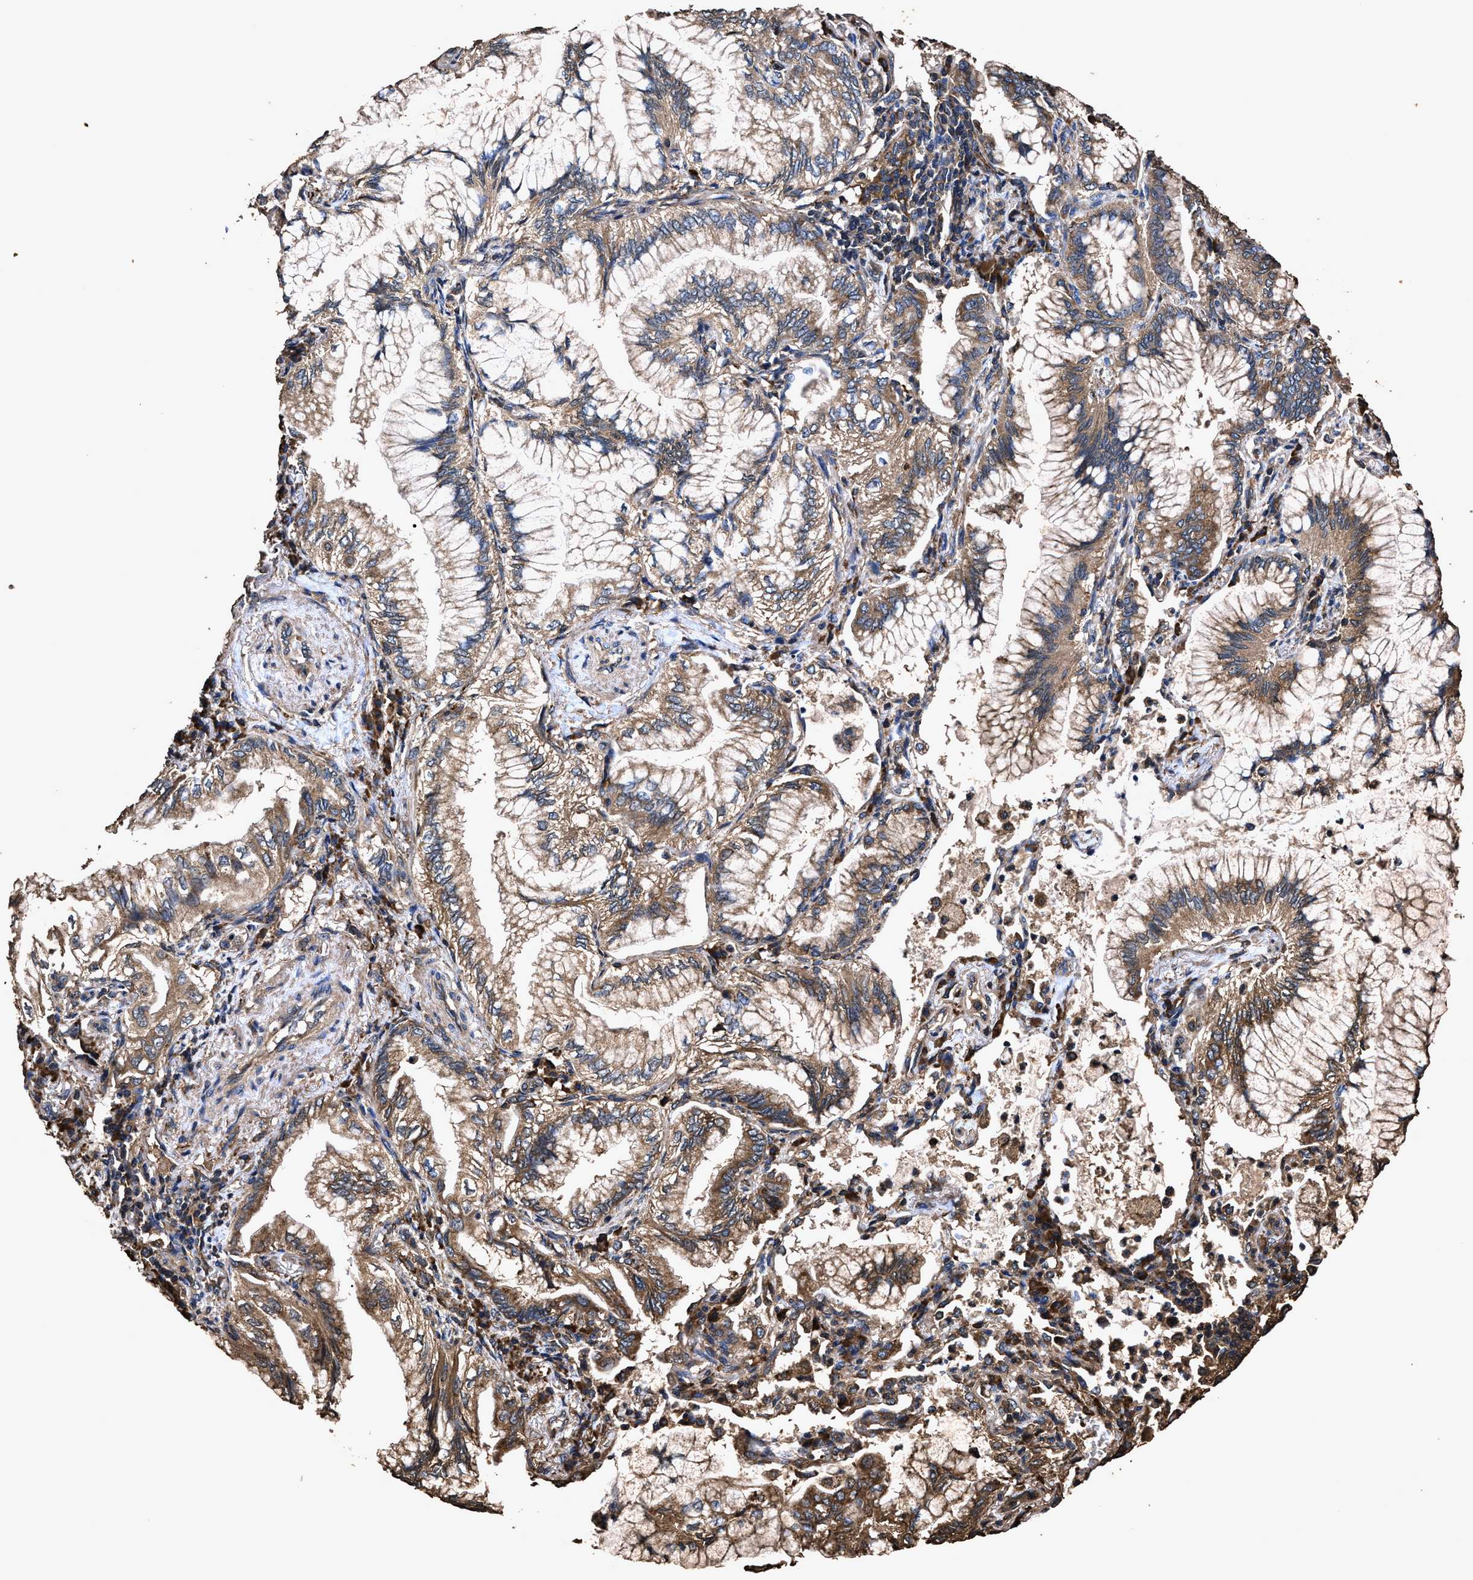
{"staining": {"intensity": "moderate", "quantity": ">75%", "location": "cytoplasmic/membranous"}, "tissue": "lung cancer", "cell_type": "Tumor cells", "image_type": "cancer", "snomed": [{"axis": "morphology", "description": "Adenocarcinoma, NOS"}, {"axis": "topography", "description": "Lung"}], "caption": "Lung cancer (adenocarcinoma) was stained to show a protein in brown. There is medium levels of moderate cytoplasmic/membranous expression in approximately >75% of tumor cells.", "gene": "ZMYND19", "patient": {"sex": "female", "age": 70}}